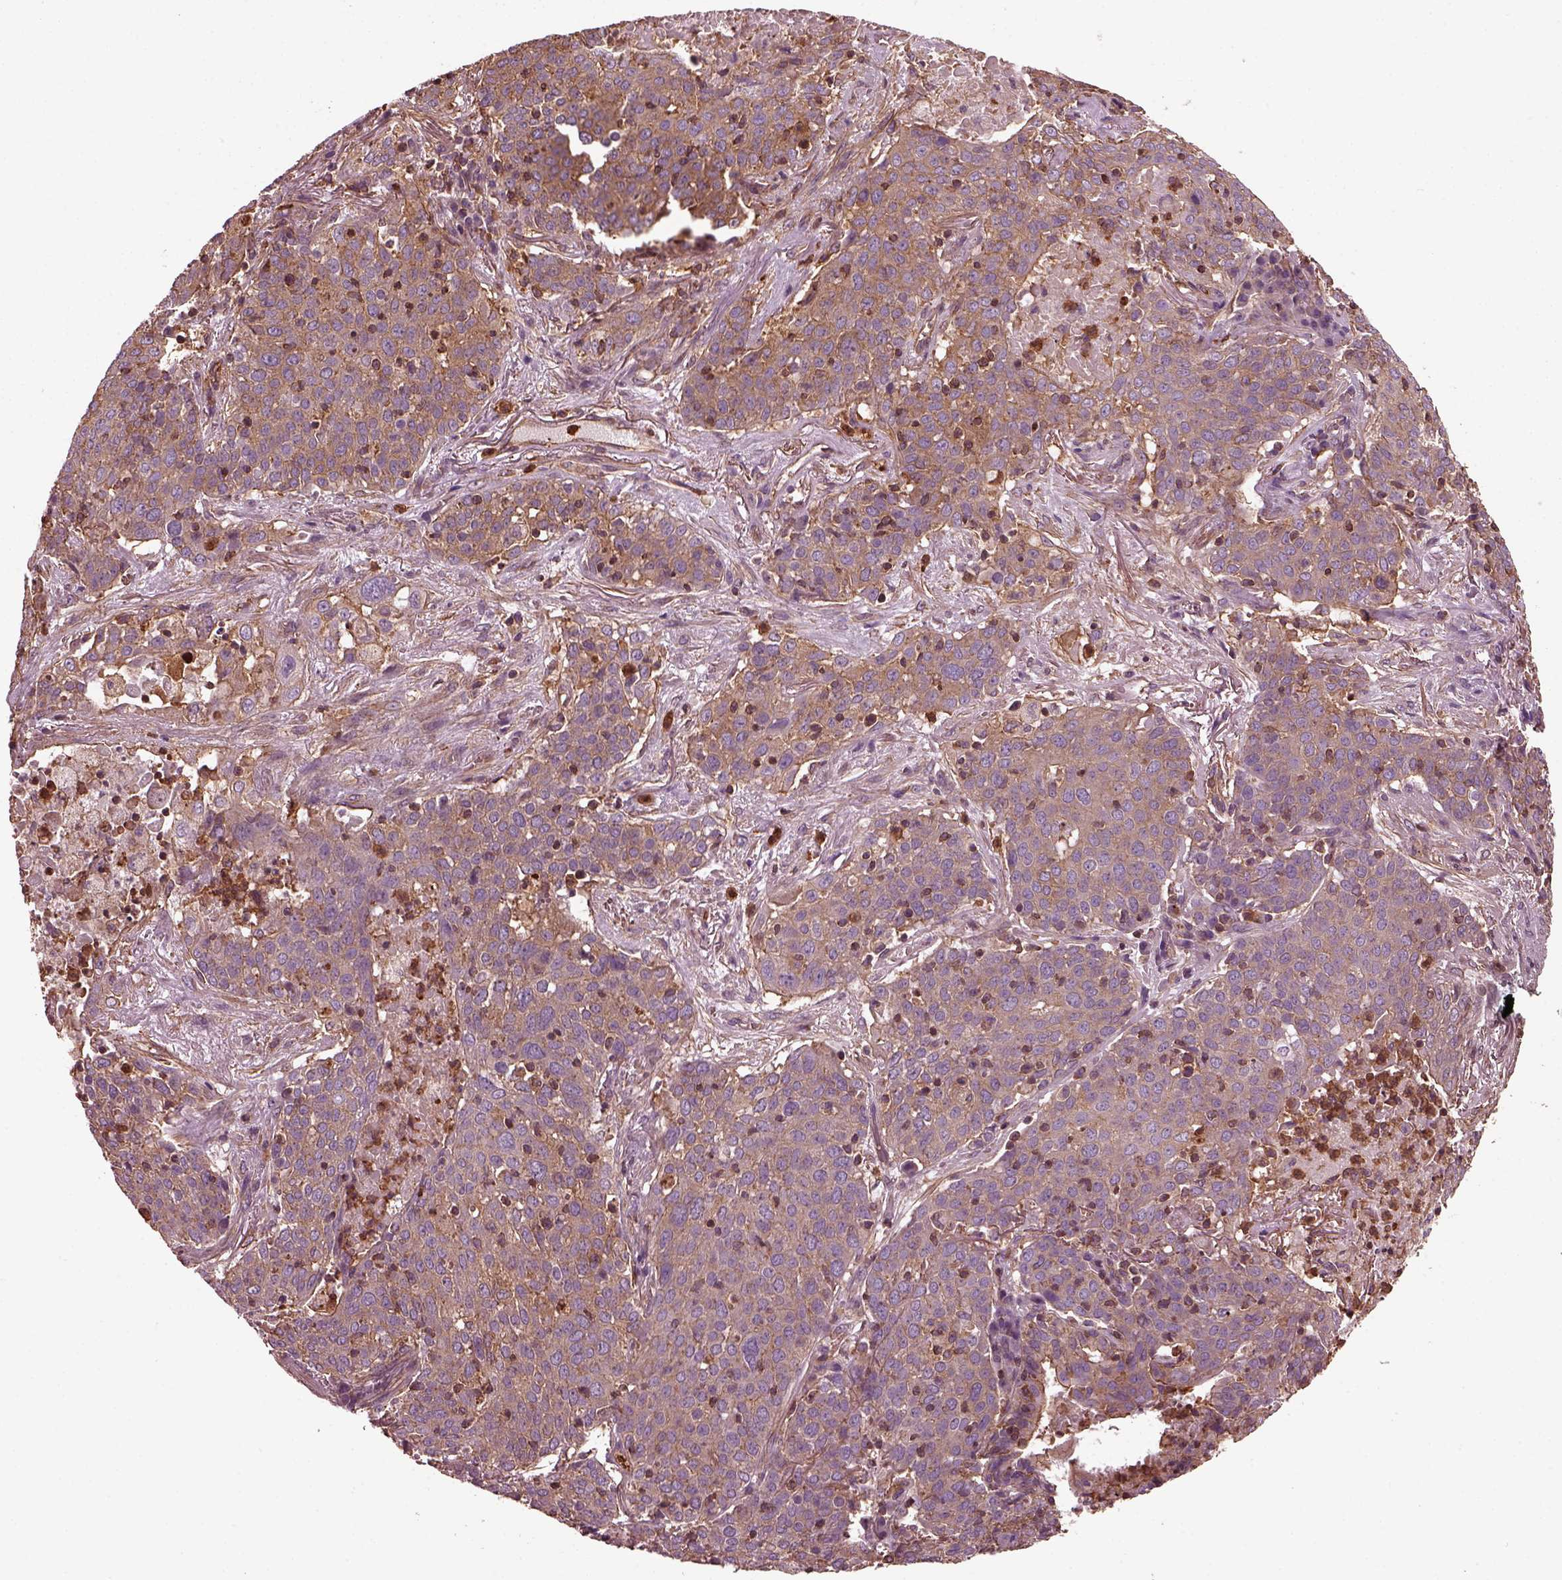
{"staining": {"intensity": "moderate", "quantity": ">75%", "location": "cytoplasmic/membranous"}, "tissue": "lung cancer", "cell_type": "Tumor cells", "image_type": "cancer", "snomed": [{"axis": "morphology", "description": "Squamous cell carcinoma, NOS"}, {"axis": "topography", "description": "Lung"}], "caption": "Protein expression analysis of human lung squamous cell carcinoma reveals moderate cytoplasmic/membranous expression in about >75% of tumor cells.", "gene": "MYL6", "patient": {"sex": "male", "age": 82}}